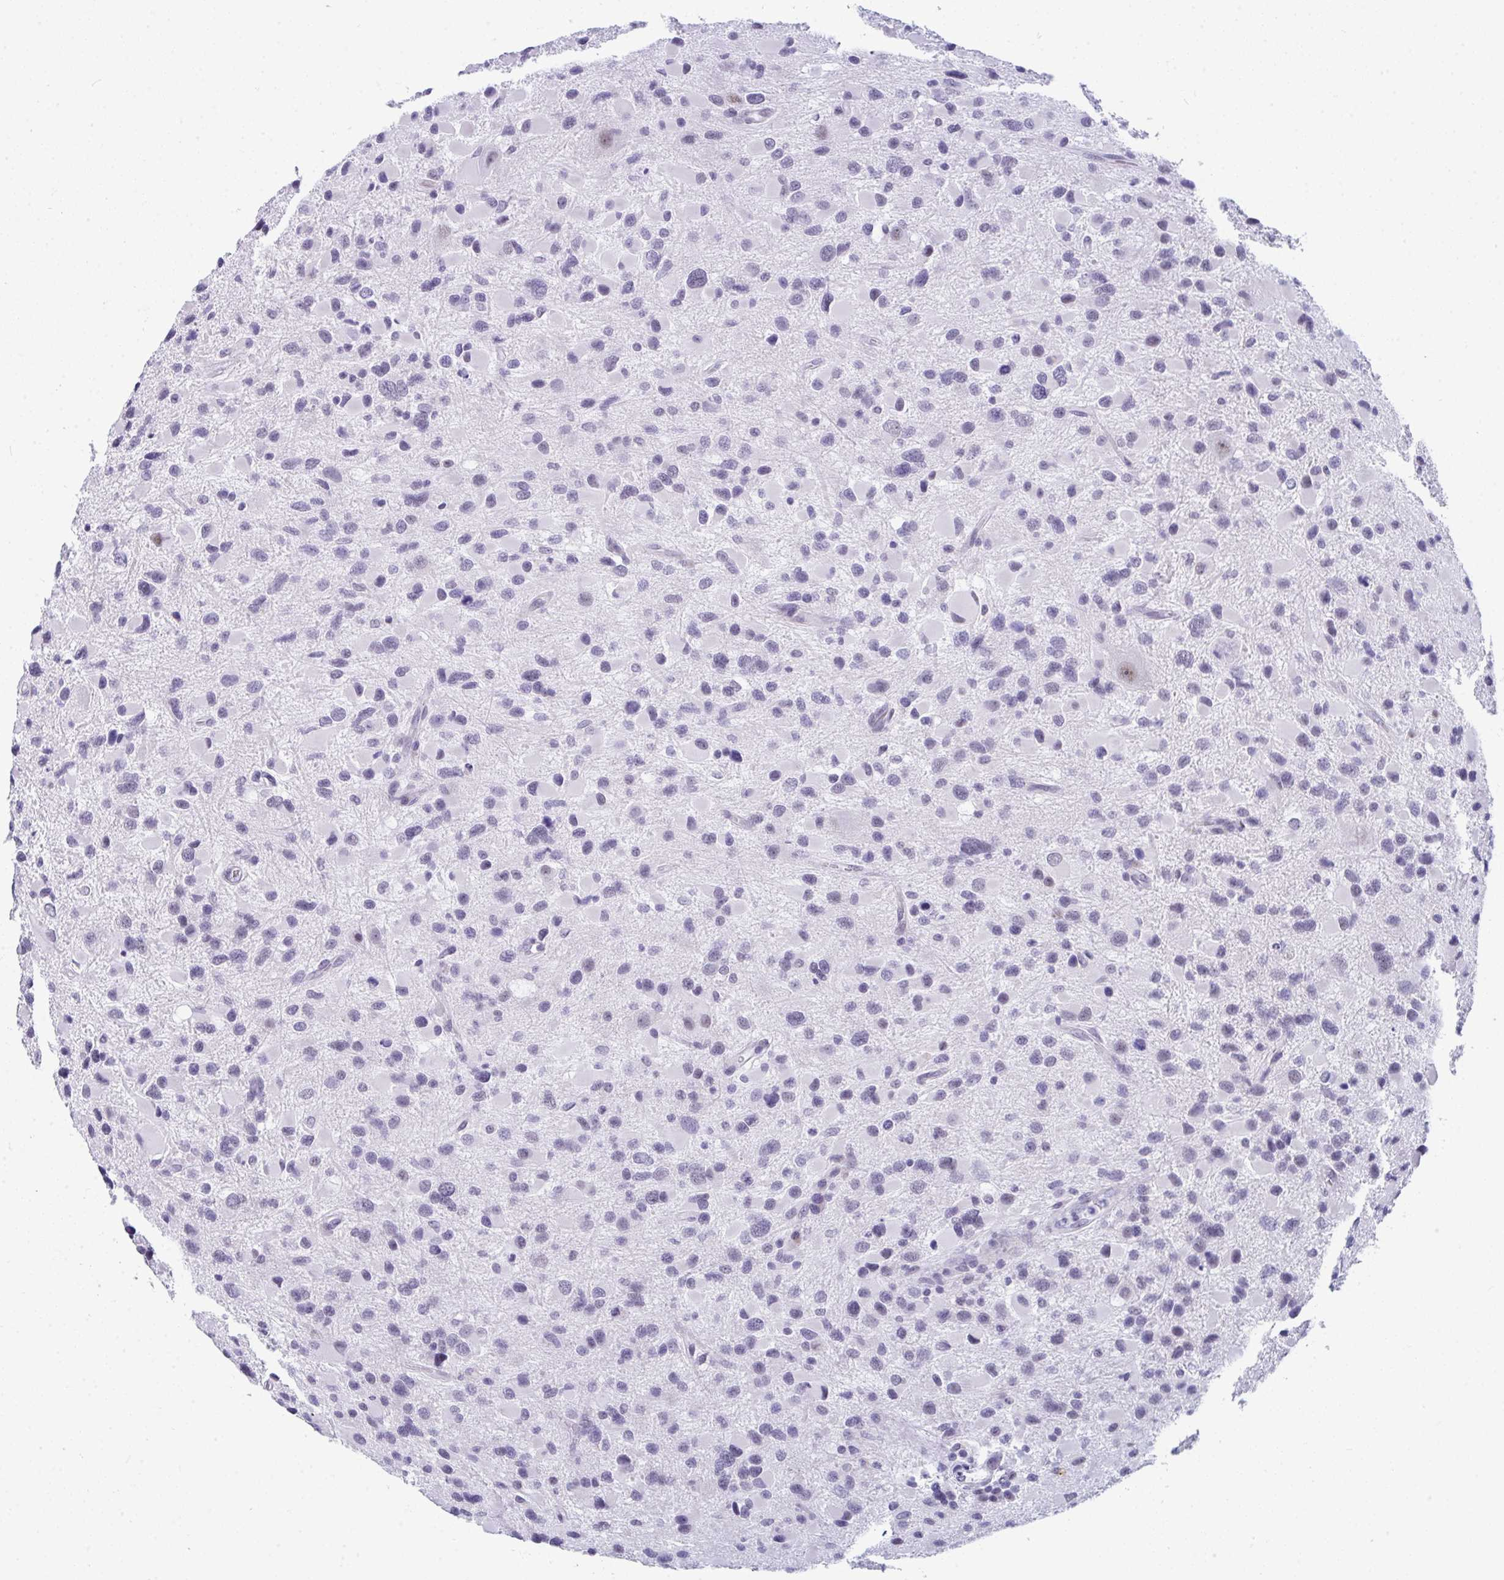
{"staining": {"intensity": "negative", "quantity": "none", "location": "none"}, "tissue": "glioma", "cell_type": "Tumor cells", "image_type": "cancer", "snomed": [{"axis": "morphology", "description": "Glioma, malignant, Low grade"}, {"axis": "topography", "description": "Brain"}], "caption": "Protein analysis of malignant low-grade glioma exhibits no significant staining in tumor cells.", "gene": "CDK13", "patient": {"sex": "female", "age": 32}}